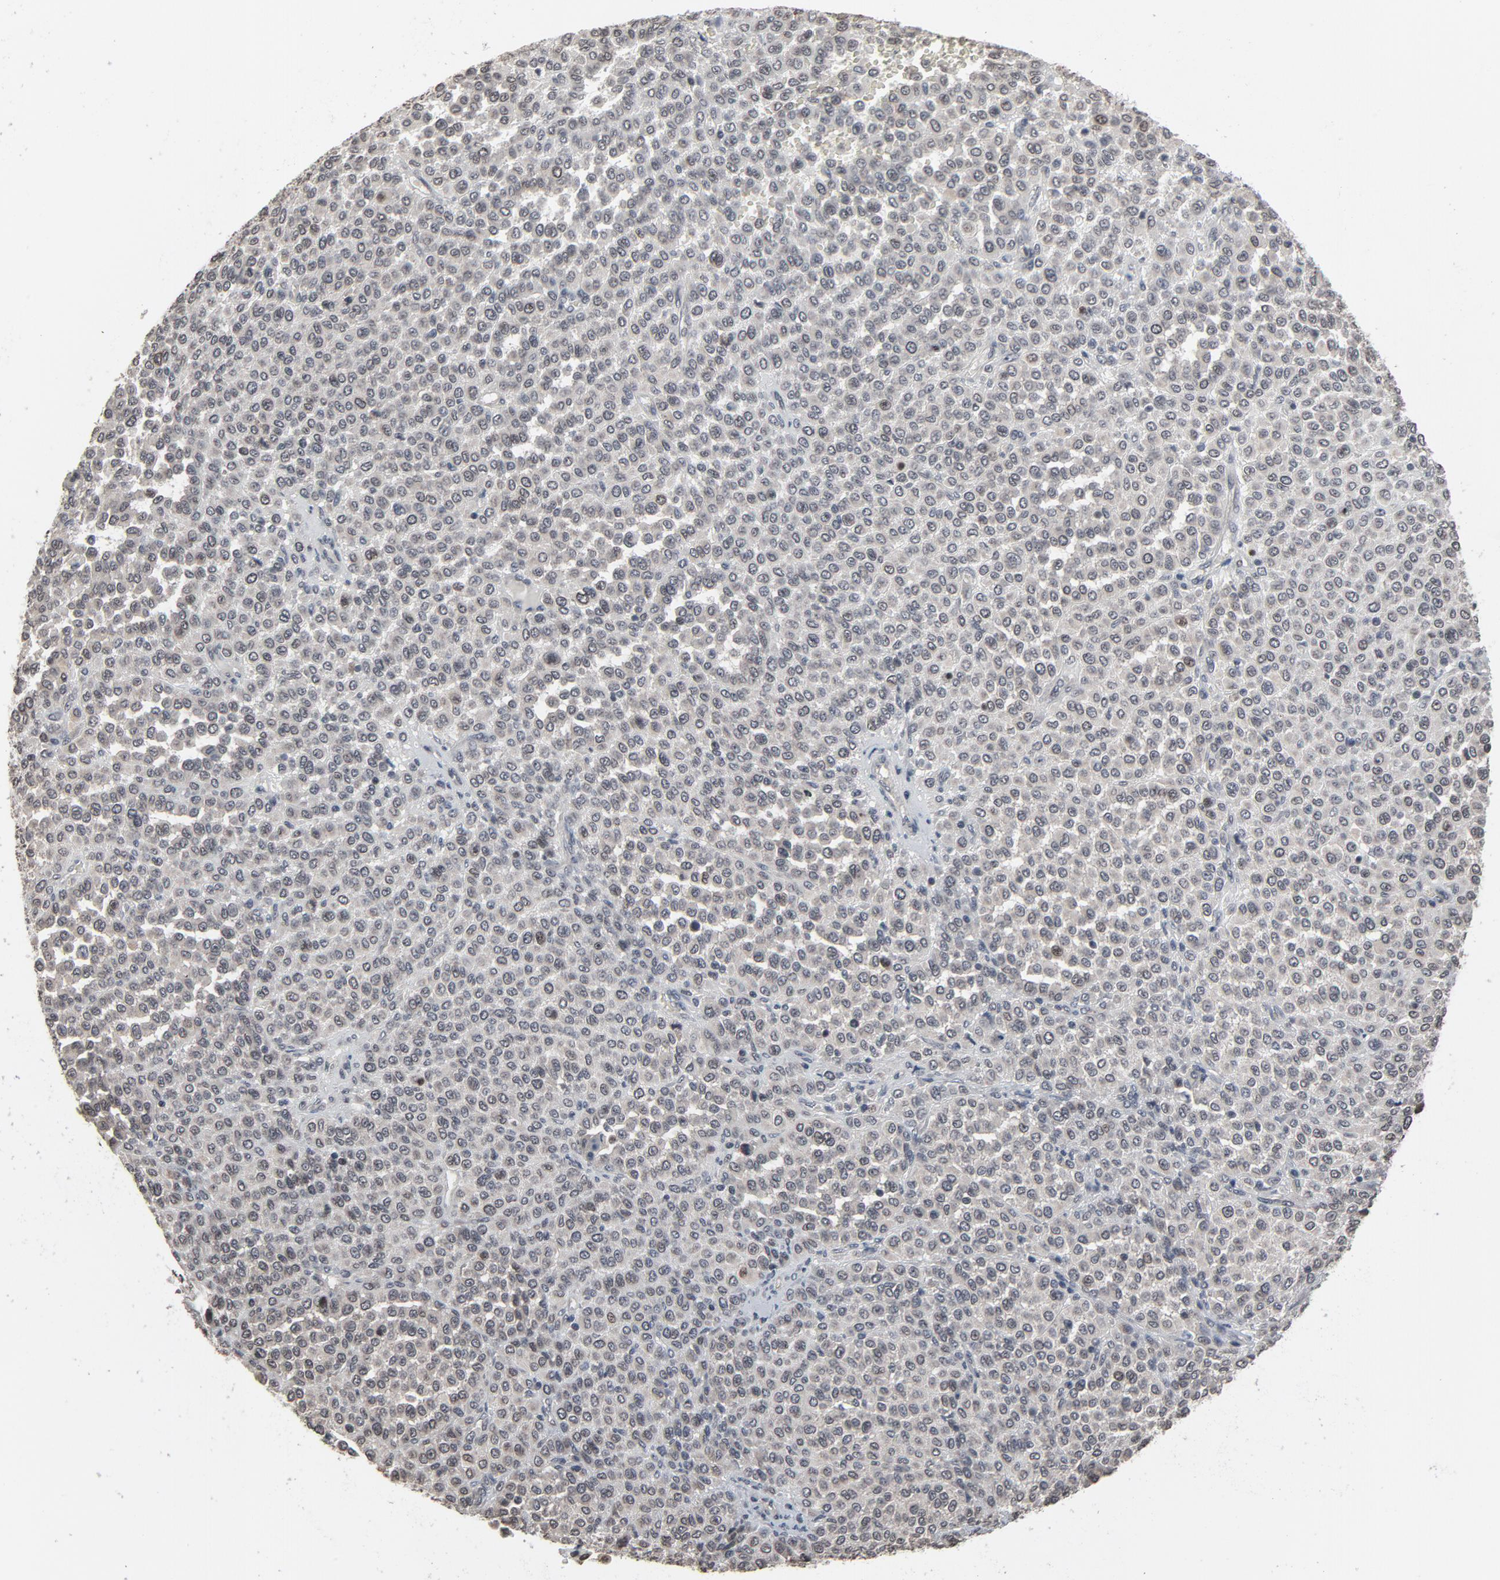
{"staining": {"intensity": "weak", "quantity": "<25%", "location": "nuclear"}, "tissue": "melanoma", "cell_type": "Tumor cells", "image_type": "cancer", "snomed": [{"axis": "morphology", "description": "Malignant melanoma, Metastatic site"}, {"axis": "topography", "description": "Pancreas"}], "caption": "There is no significant positivity in tumor cells of malignant melanoma (metastatic site).", "gene": "POM121", "patient": {"sex": "female", "age": 30}}